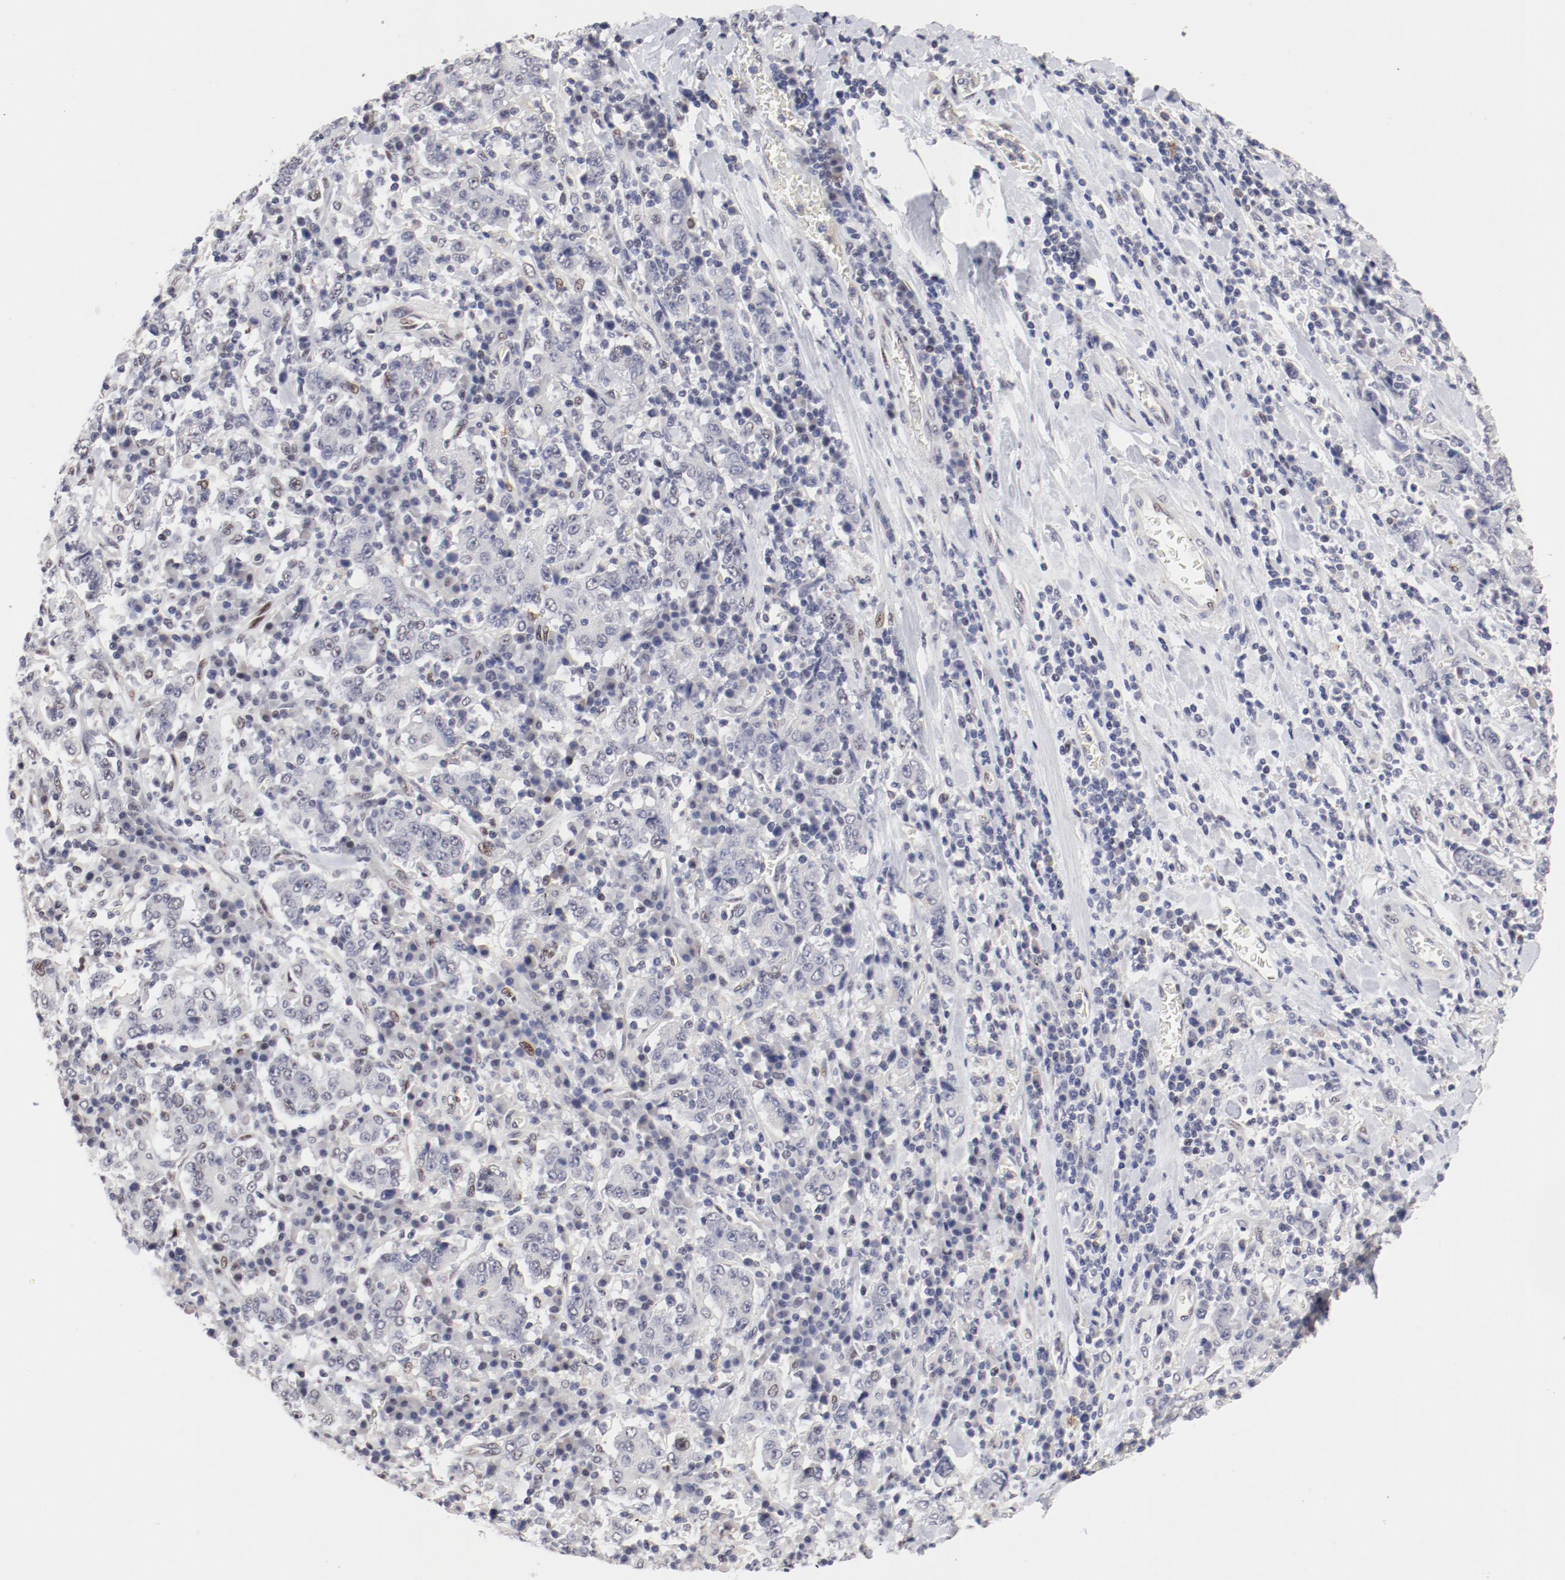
{"staining": {"intensity": "negative", "quantity": "none", "location": "none"}, "tissue": "stomach cancer", "cell_type": "Tumor cells", "image_type": "cancer", "snomed": [{"axis": "morphology", "description": "Normal tissue, NOS"}, {"axis": "morphology", "description": "Adenocarcinoma, NOS"}, {"axis": "topography", "description": "Stomach, upper"}, {"axis": "topography", "description": "Stomach"}], "caption": "Immunohistochemical staining of stomach cancer reveals no significant positivity in tumor cells.", "gene": "FSCB", "patient": {"sex": "male", "age": 59}}